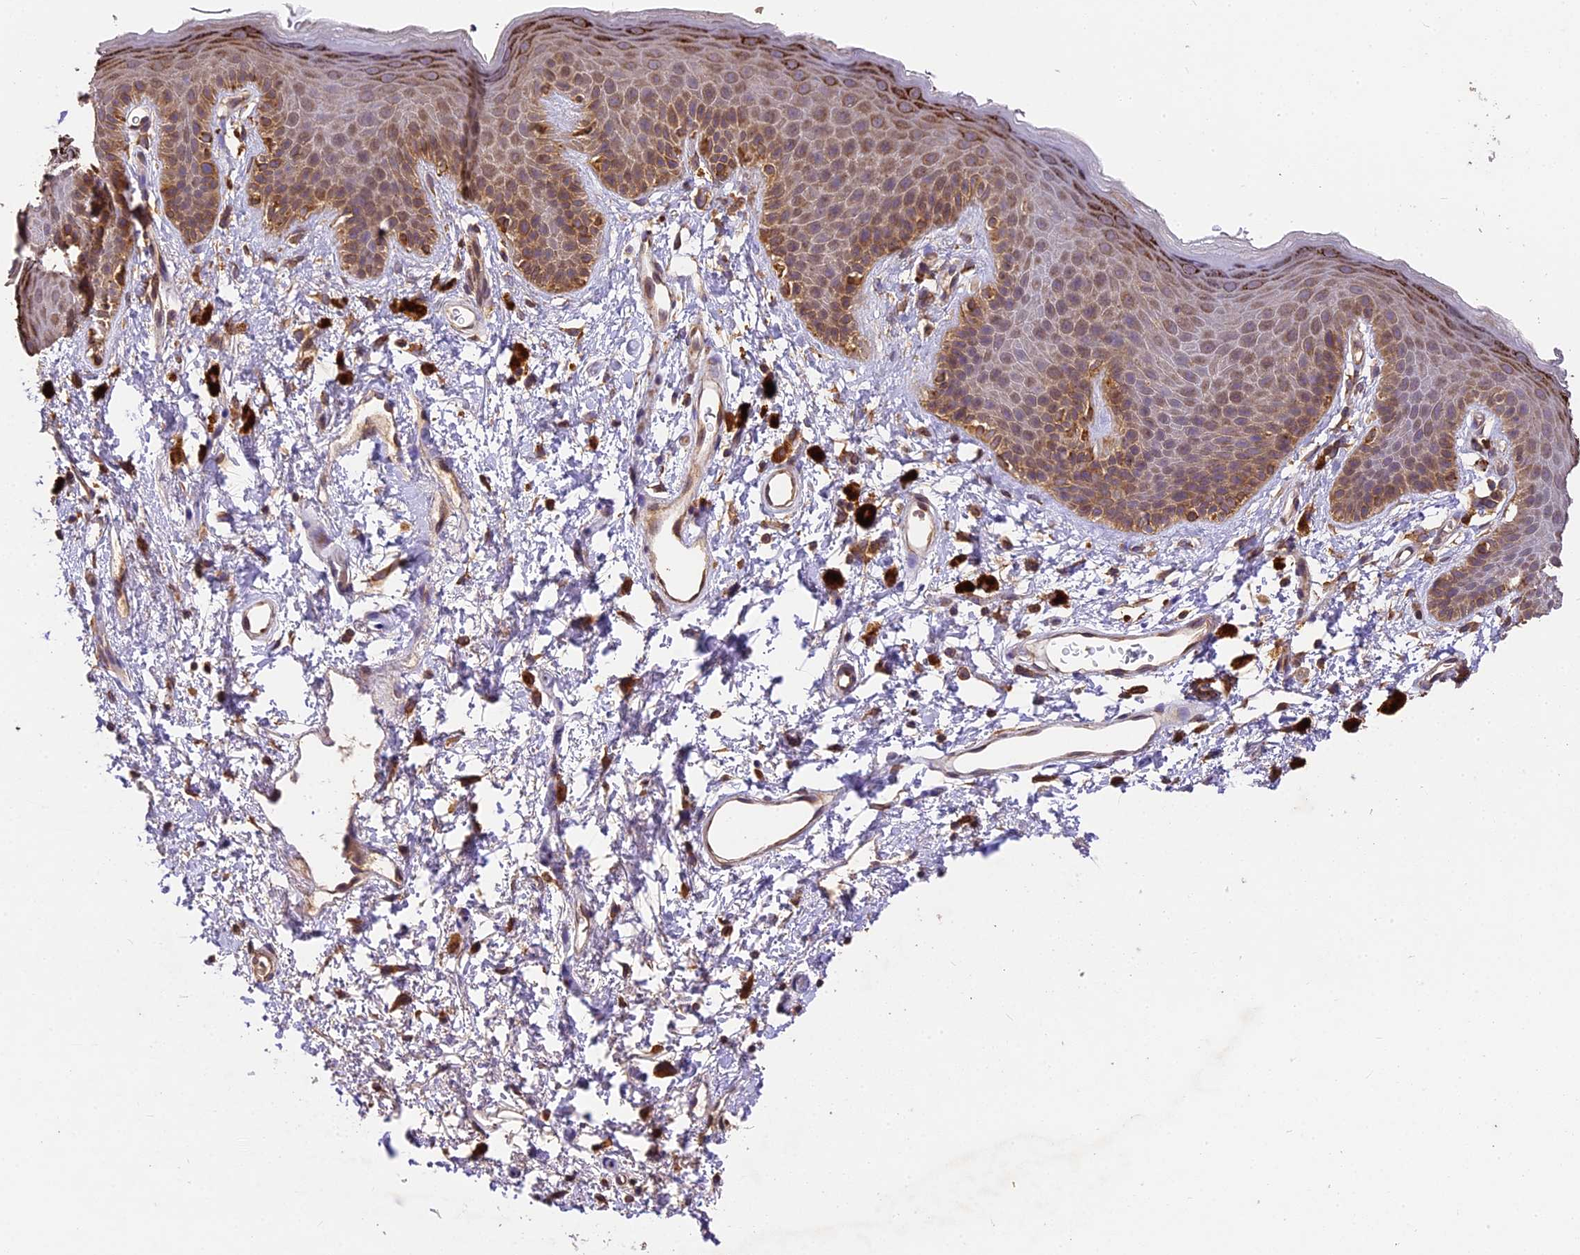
{"staining": {"intensity": "moderate", "quantity": ">75%", "location": "cytoplasmic/membranous"}, "tissue": "skin", "cell_type": "Epidermal cells", "image_type": "normal", "snomed": [{"axis": "morphology", "description": "Normal tissue, NOS"}, {"axis": "topography", "description": "Anal"}], "caption": "Skin was stained to show a protein in brown. There is medium levels of moderate cytoplasmic/membranous staining in approximately >75% of epidermal cells. Using DAB (3,3'-diaminobenzidine) (brown) and hematoxylin (blue) stains, captured at high magnification using brightfield microscopy.", "gene": "BRAP", "patient": {"sex": "female", "age": 46}}